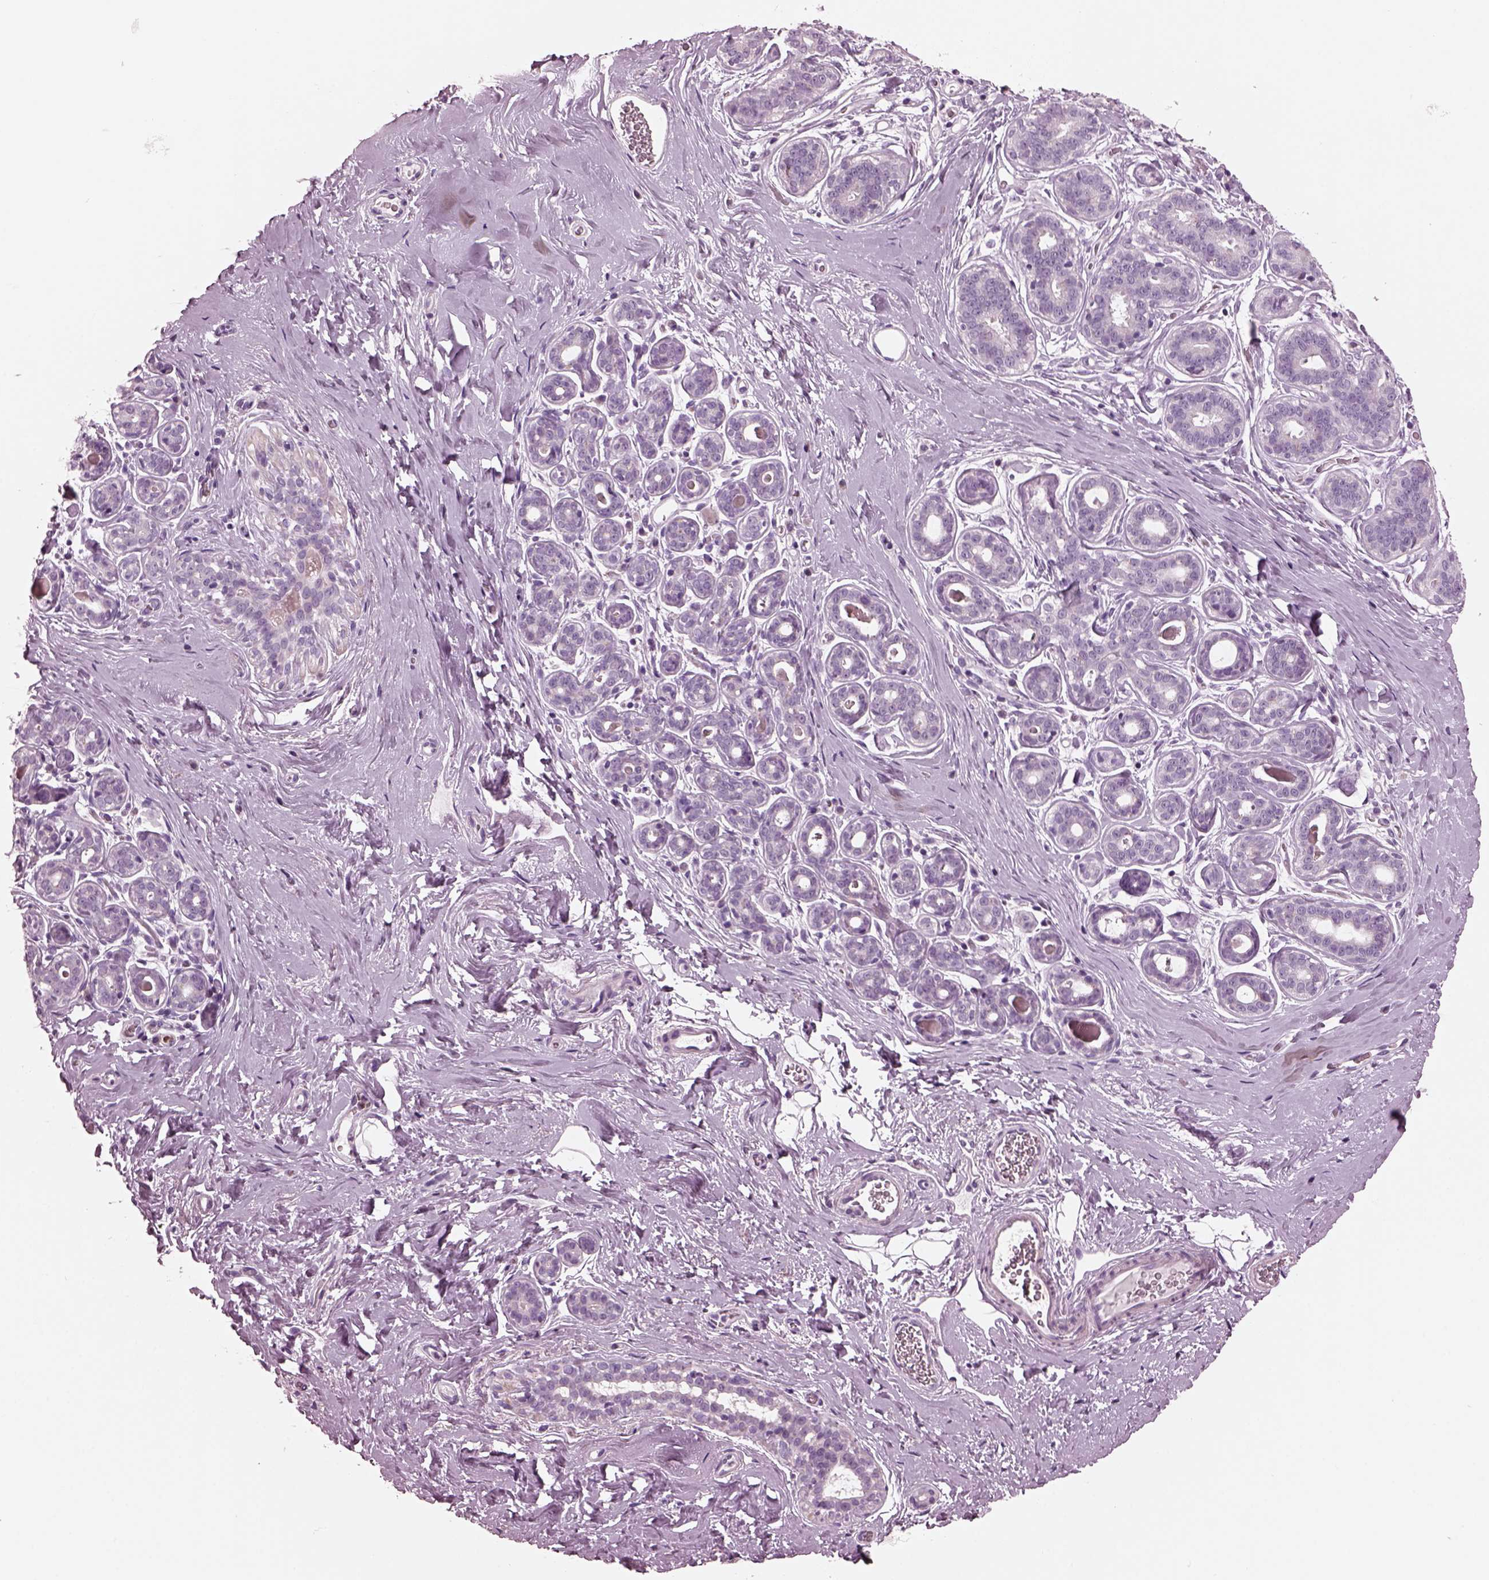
{"staining": {"intensity": "negative", "quantity": "none", "location": "none"}, "tissue": "breast", "cell_type": "Adipocytes", "image_type": "normal", "snomed": [{"axis": "morphology", "description": "Normal tissue, NOS"}, {"axis": "topography", "description": "Skin"}, {"axis": "topography", "description": "Breast"}], "caption": "A high-resolution micrograph shows immunohistochemistry (IHC) staining of benign breast, which exhibits no significant positivity in adipocytes. (Immunohistochemistry, brightfield microscopy, high magnification).", "gene": "SLAMF8", "patient": {"sex": "female", "age": 43}}